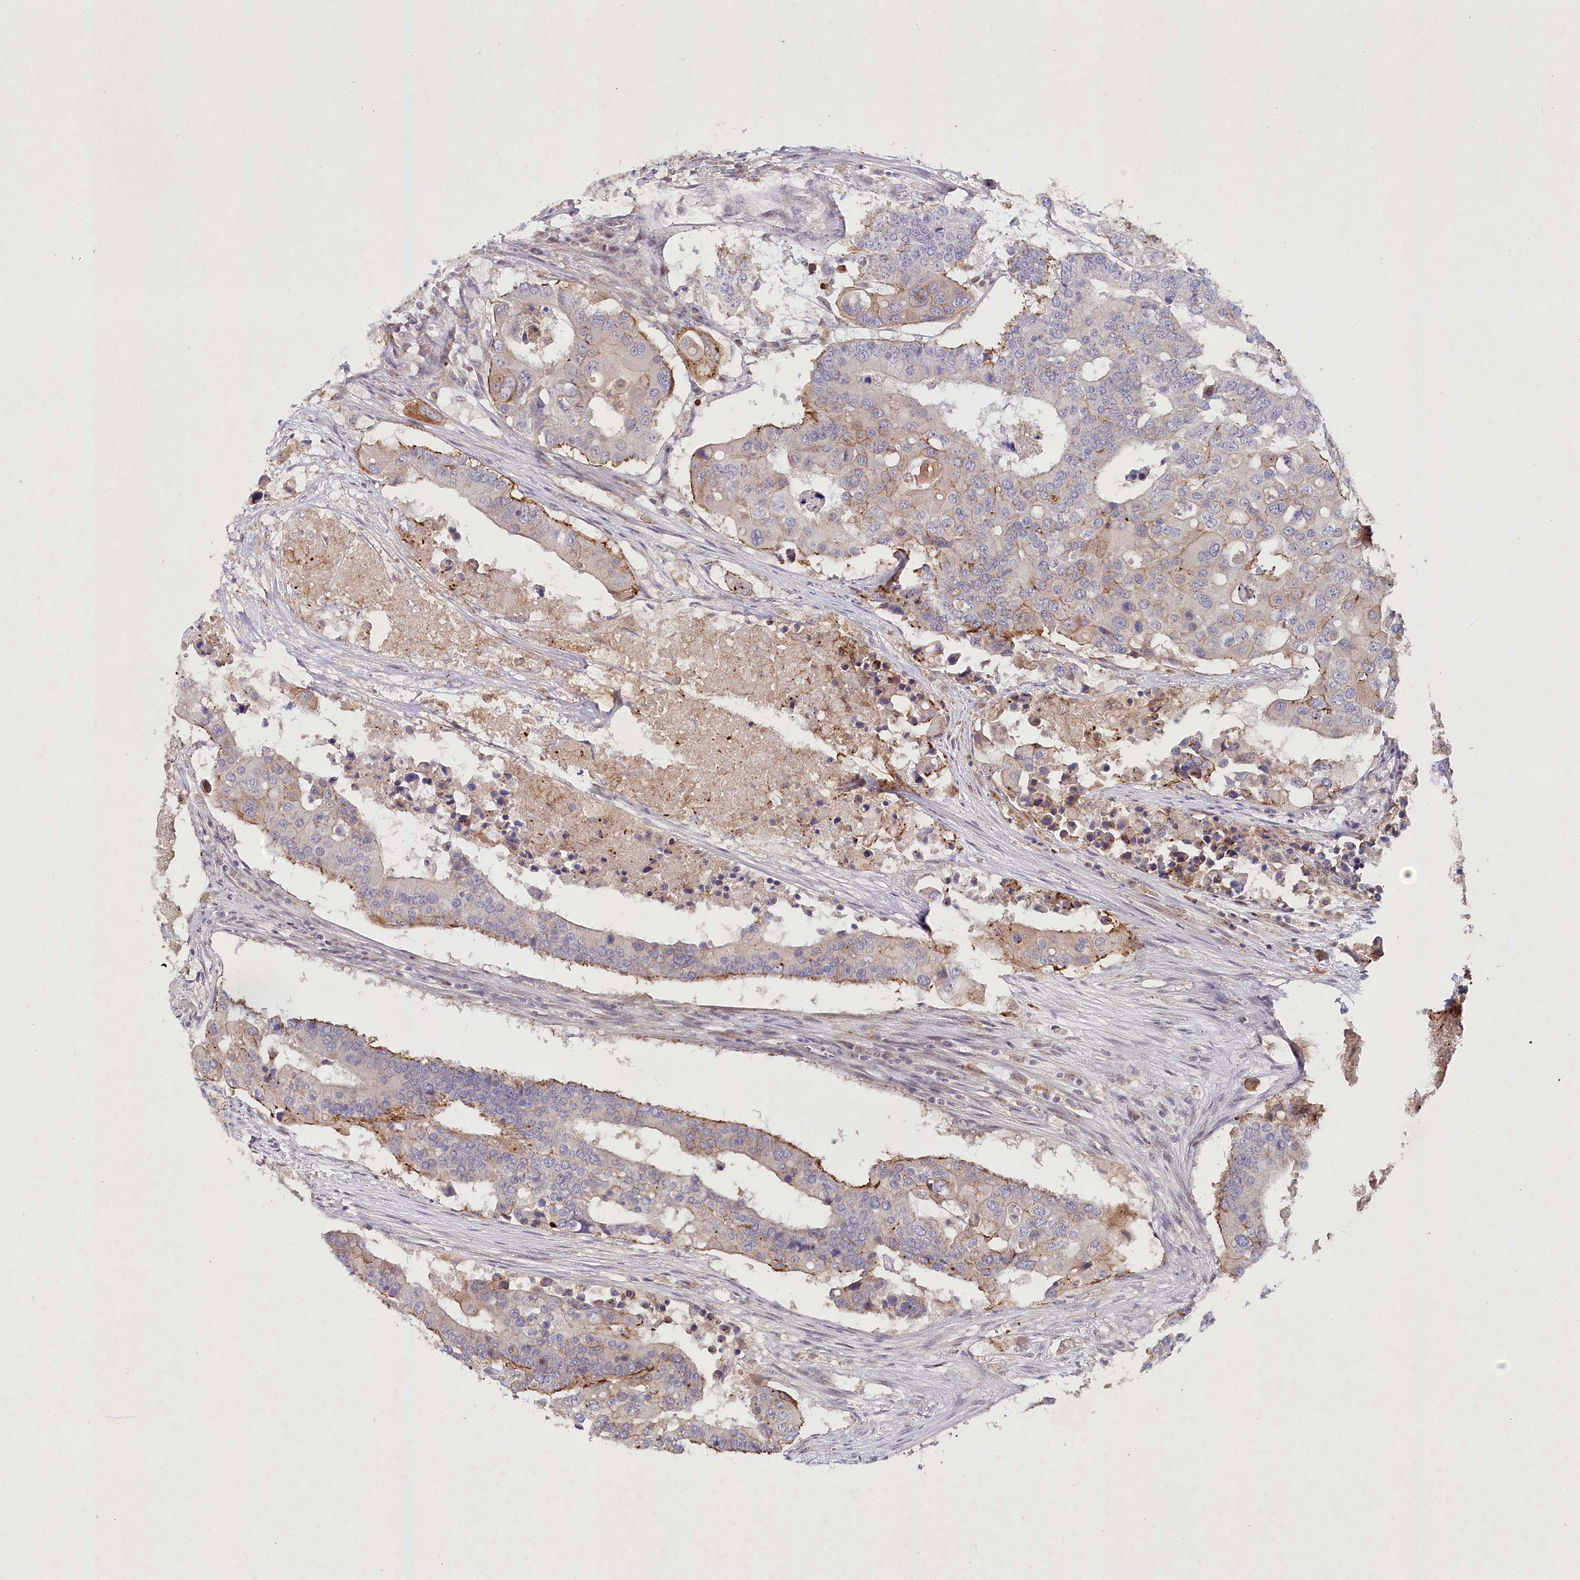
{"staining": {"intensity": "moderate", "quantity": "25%-75%", "location": "cytoplasmic/membranous"}, "tissue": "colorectal cancer", "cell_type": "Tumor cells", "image_type": "cancer", "snomed": [{"axis": "morphology", "description": "Adenocarcinoma, NOS"}, {"axis": "topography", "description": "Colon"}], "caption": "IHC of human colorectal cancer (adenocarcinoma) shows medium levels of moderate cytoplasmic/membranous staining in approximately 25%-75% of tumor cells. The staining was performed using DAB (3,3'-diaminobenzidine), with brown indicating positive protein expression. Nuclei are stained blue with hematoxylin.", "gene": "ALDH3B1", "patient": {"sex": "male", "age": 77}}